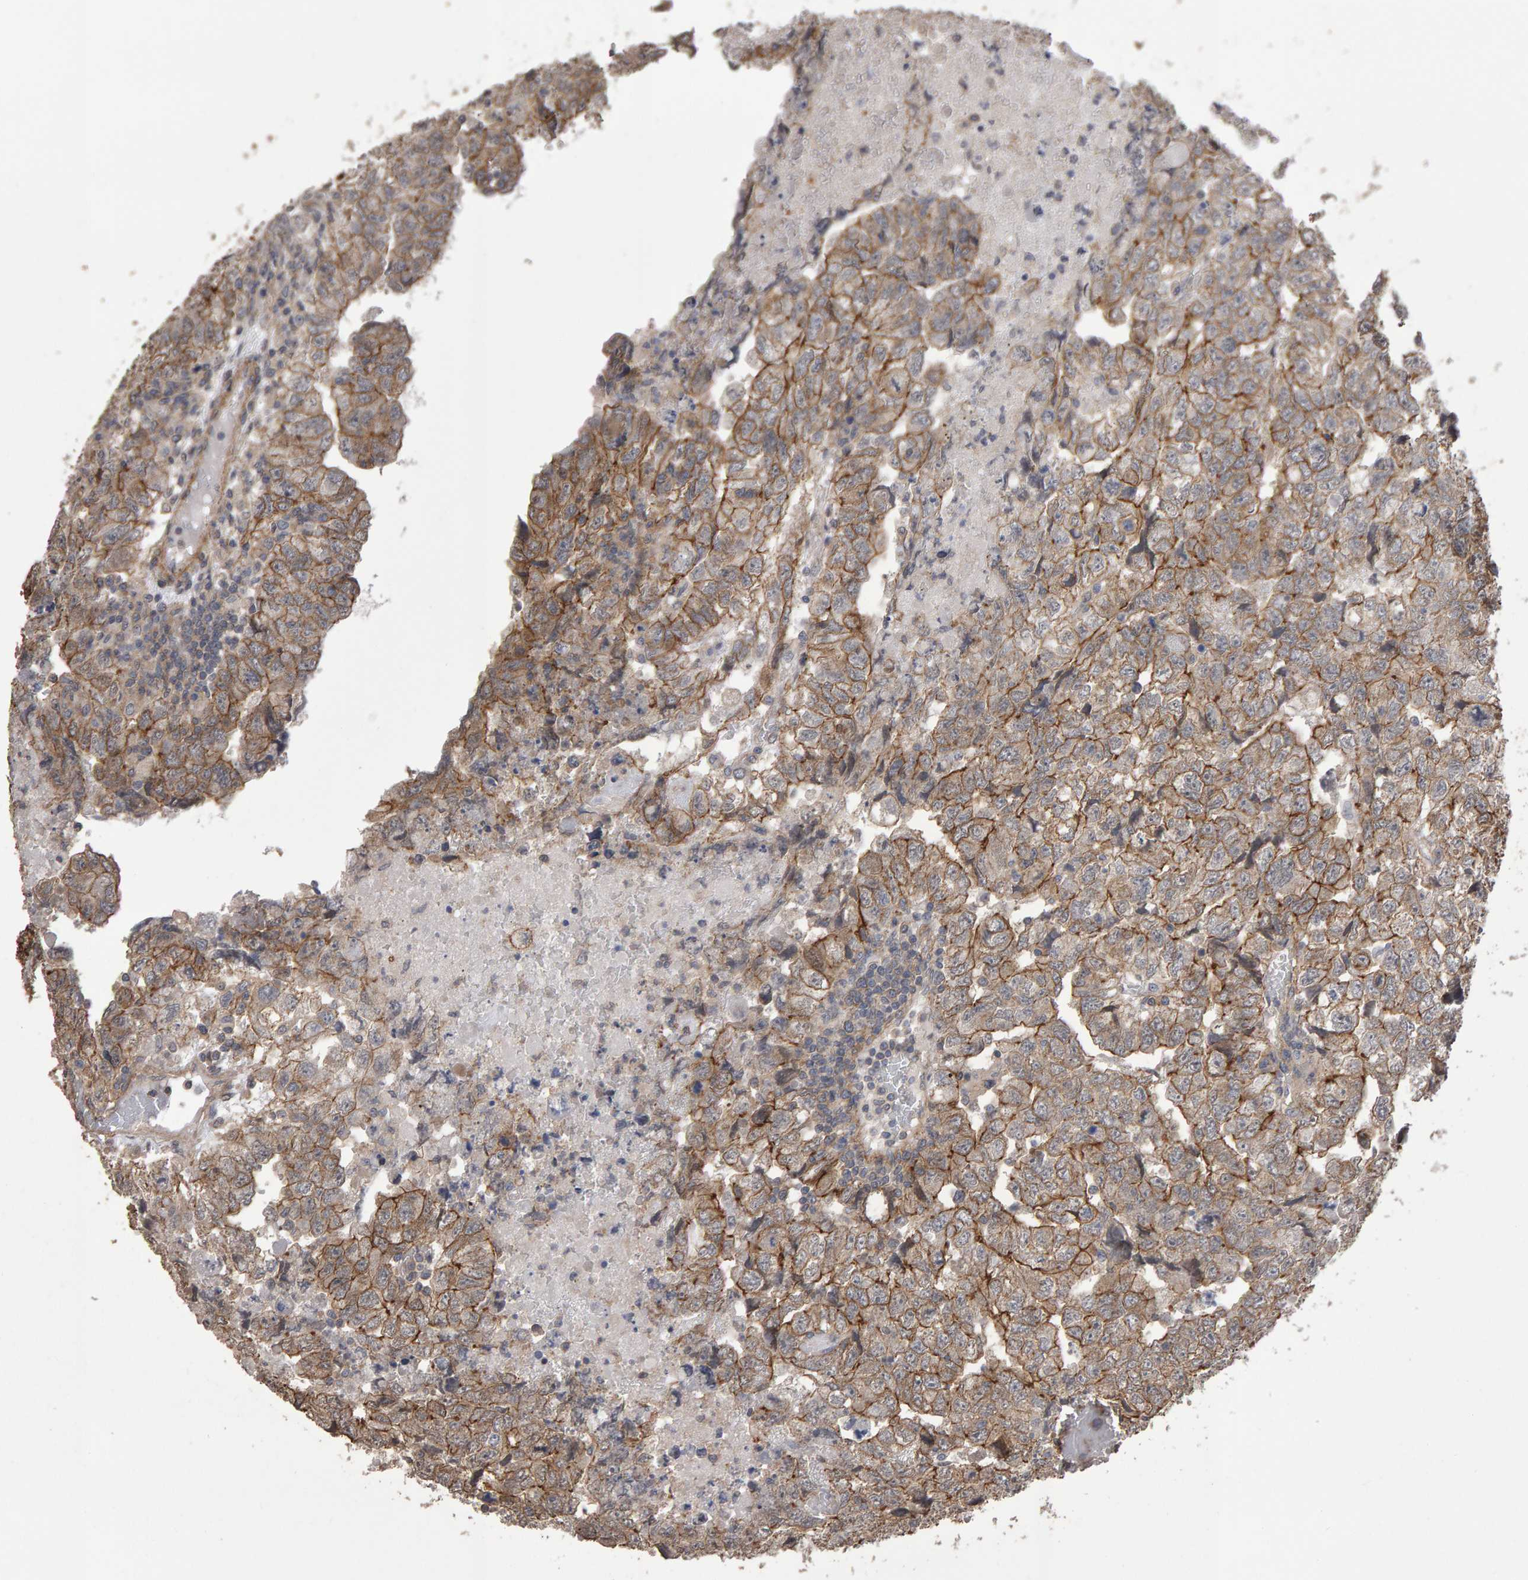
{"staining": {"intensity": "moderate", "quantity": ">75%", "location": "cytoplasmic/membranous"}, "tissue": "testis cancer", "cell_type": "Tumor cells", "image_type": "cancer", "snomed": [{"axis": "morphology", "description": "Carcinoma, Embryonal, NOS"}, {"axis": "topography", "description": "Testis"}], "caption": "IHC (DAB) staining of human testis cancer reveals moderate cytoplasmic/membranous protein expression in approximately >75% of tumor cells. Nuclei are stained in blue.", "gene": "SCRIB", "patient": {"sex": "male", "age": 36}}